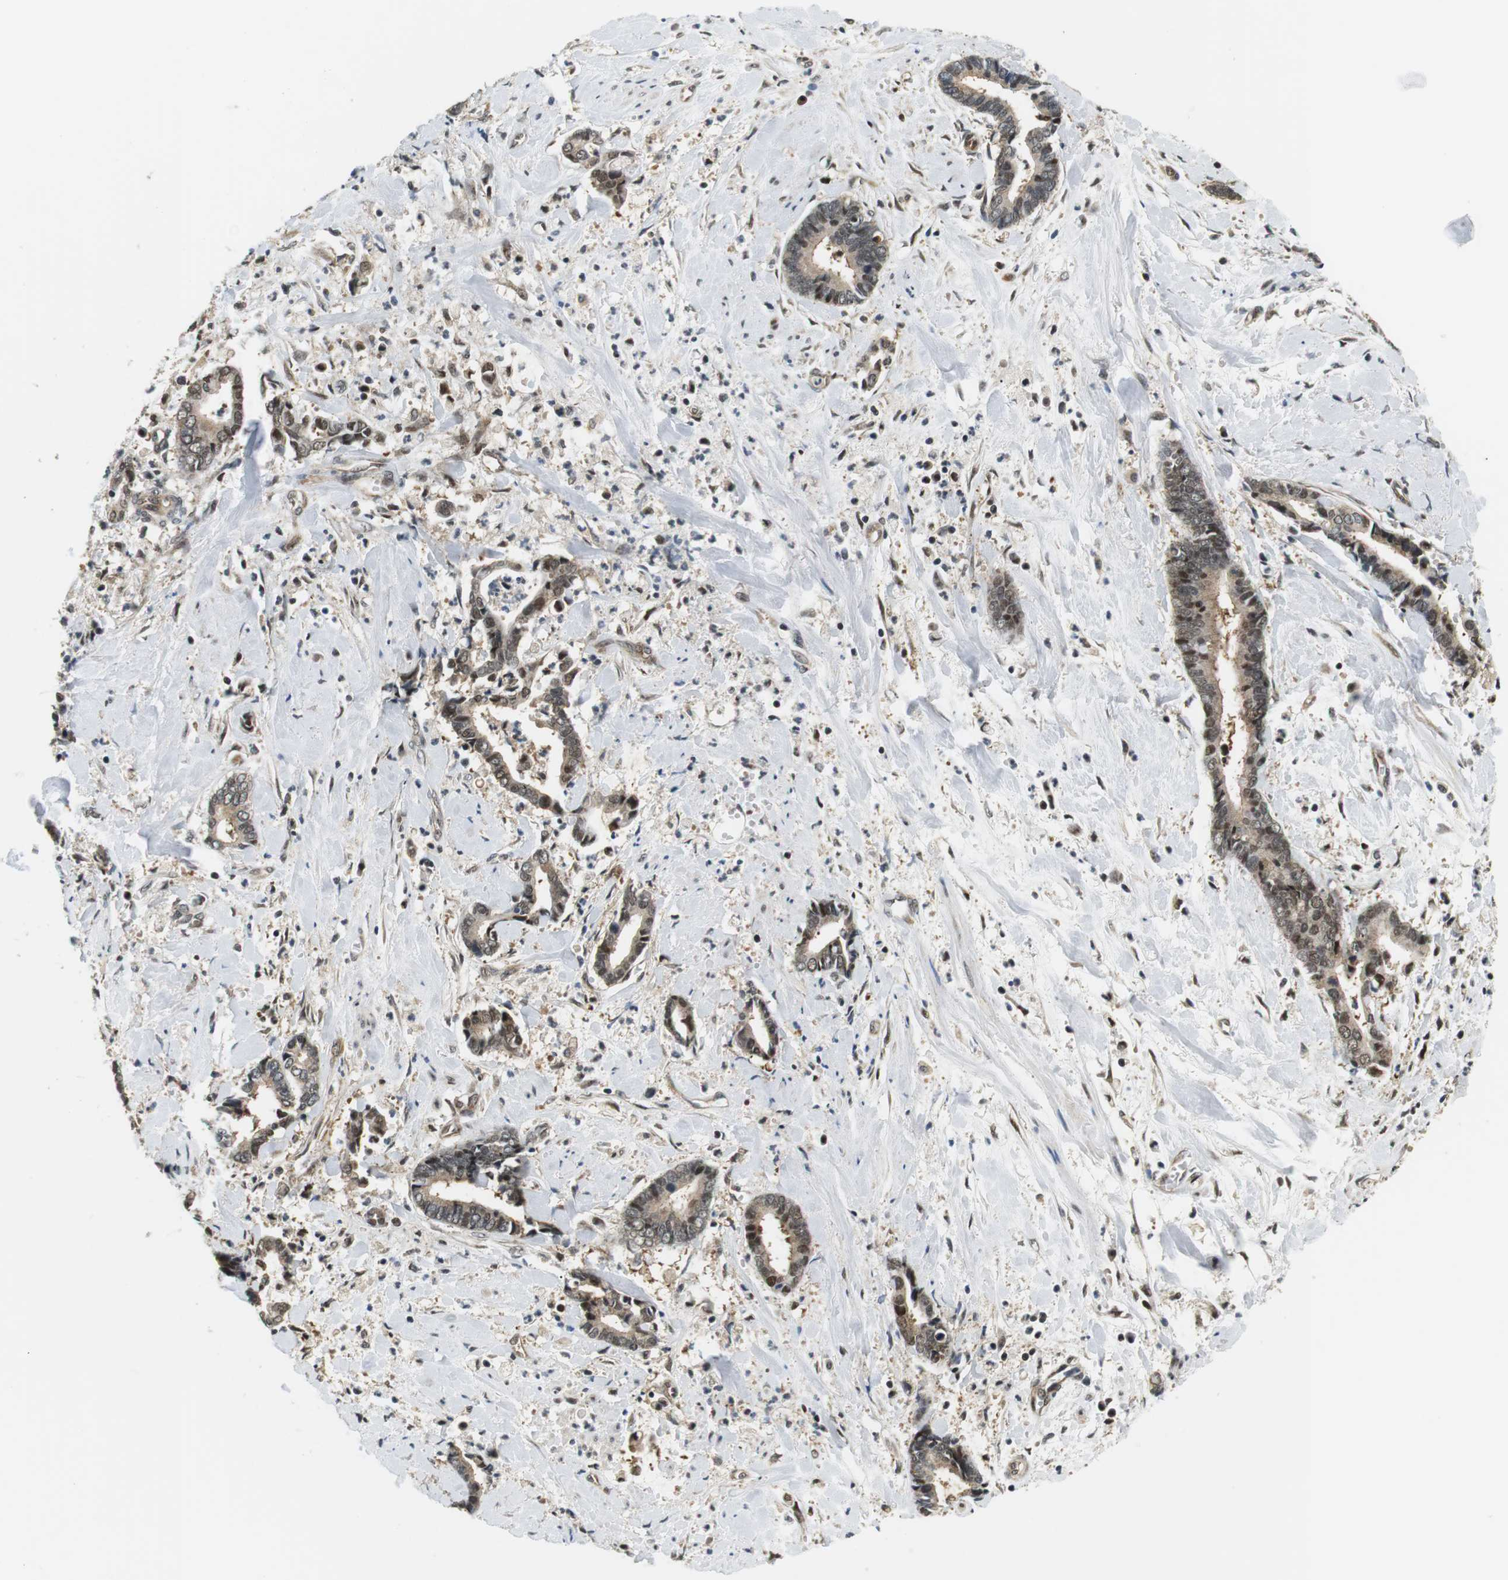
{"staining": {"intensity": "moderate", "quantity": ">75%", "location": "cytoplasmic/membranous,nuclear"}, "tissue": "cervical cancer", "cell_type": "Tumor cells", "image_type": "cancer", "snomed": [{"axis": "morphology", "description": "Adenocarcinoma, NOS"}, {"axis": "topography", "description": "Cervix"}], "caption": "Human adenocarcinoma (cervical) stained with a brown dye displays moderate cytoplasmic/membranous and nuclear positive expression in approximately >75% of tumor cells.", "gene": "CSNK2B", "patient": {"sex": "female", "age": 44}}